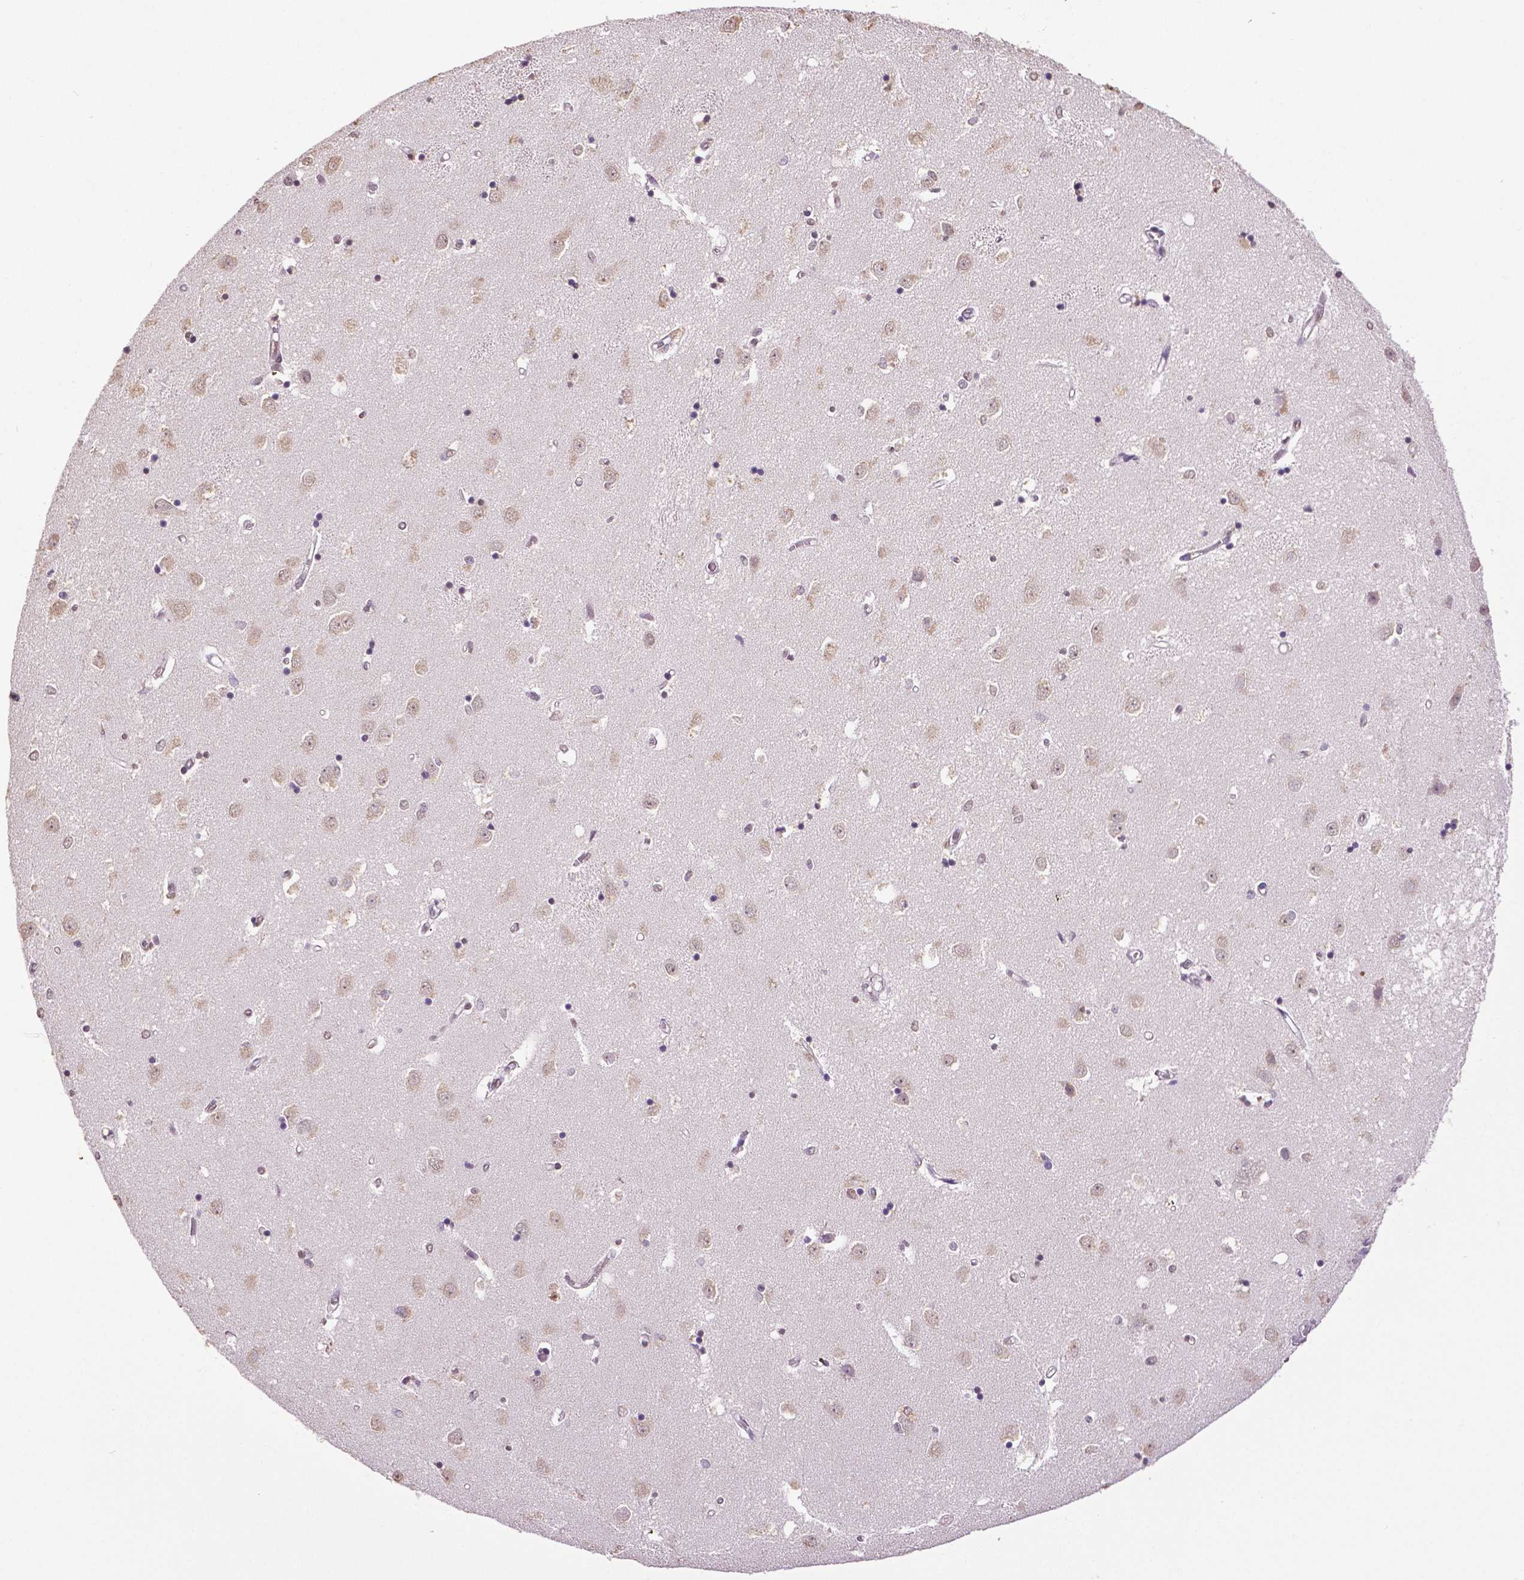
{"staining": {"intensity": "negative", "quantity": "none", "location": "none"}, "tissue": "caudate", "cell_type": "Glial cells", "image_type": "normal", "snomed": [{"axis": "morphology", "description": "Normal tissue, NOS"}, {"axis": "topography", "description": "Lateral ventricle wall"}], "caption": "Glial cells are negative for brown protein staining in benign caudate. (DAB (3,3'-diaminobenzidine) immunohistochemistry (IHC), high magnification).", "gene": "RUNX3", "patient": {"sex": "male", "age": 54}}